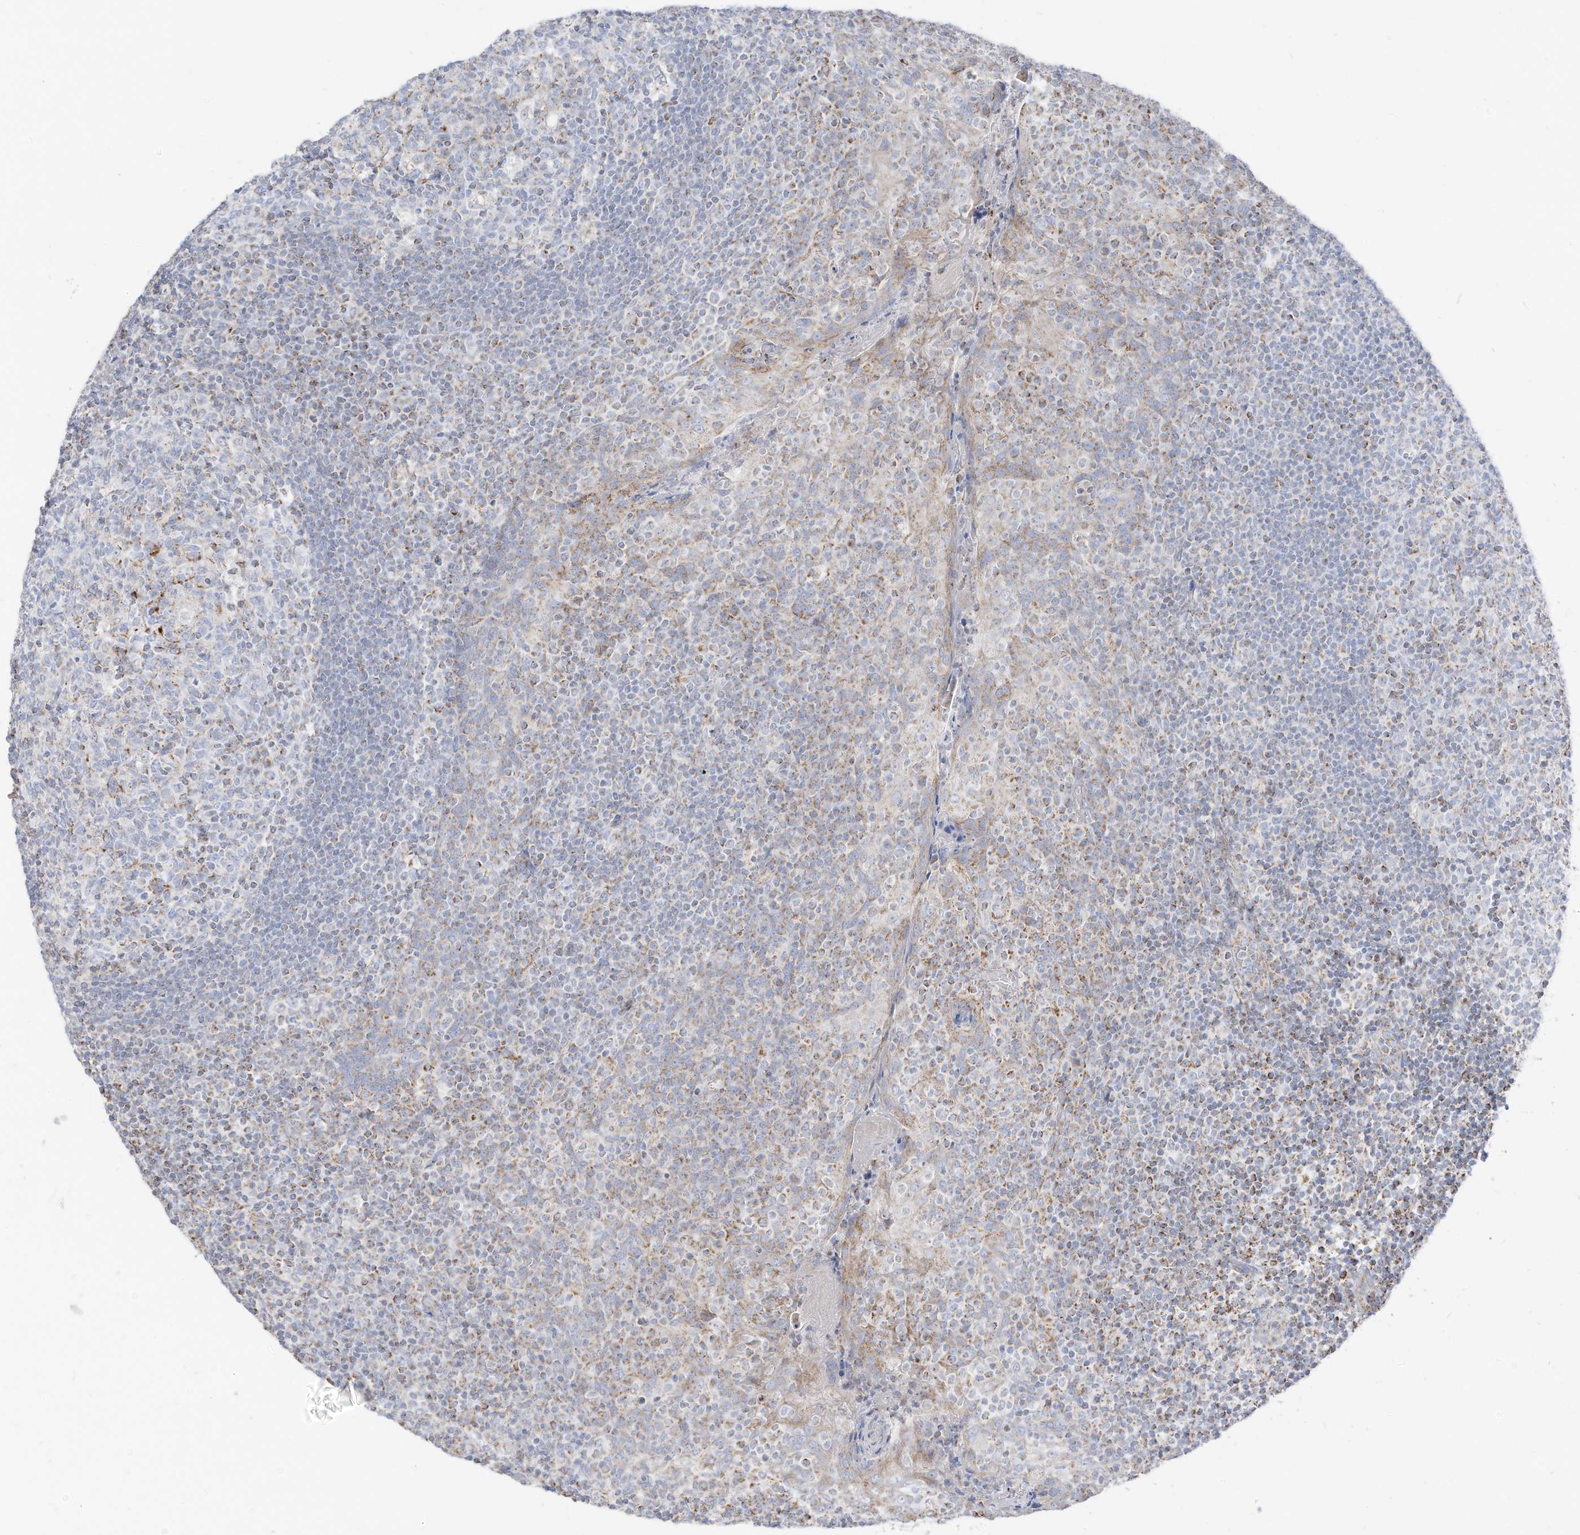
{"staining": {"intensity": "weak", "quantity": "<25%", "location": "cytoplasmic/membranous"}, "tissue": "tonsil", "cell_type": "Germinal center cells", "image_type": "normal", "snomed": [{"axis": "morphology", "description": "Normal tissue, NOS"}, {"axis": "topography", "description": "Tonsil"}], "caption": "This is a micrograph of IHC staining of unremarkable tonsil, which shows no staining in germinal center cells.", "gene": "ETHE1", "patient": {"sex": "female", "age": 19}}